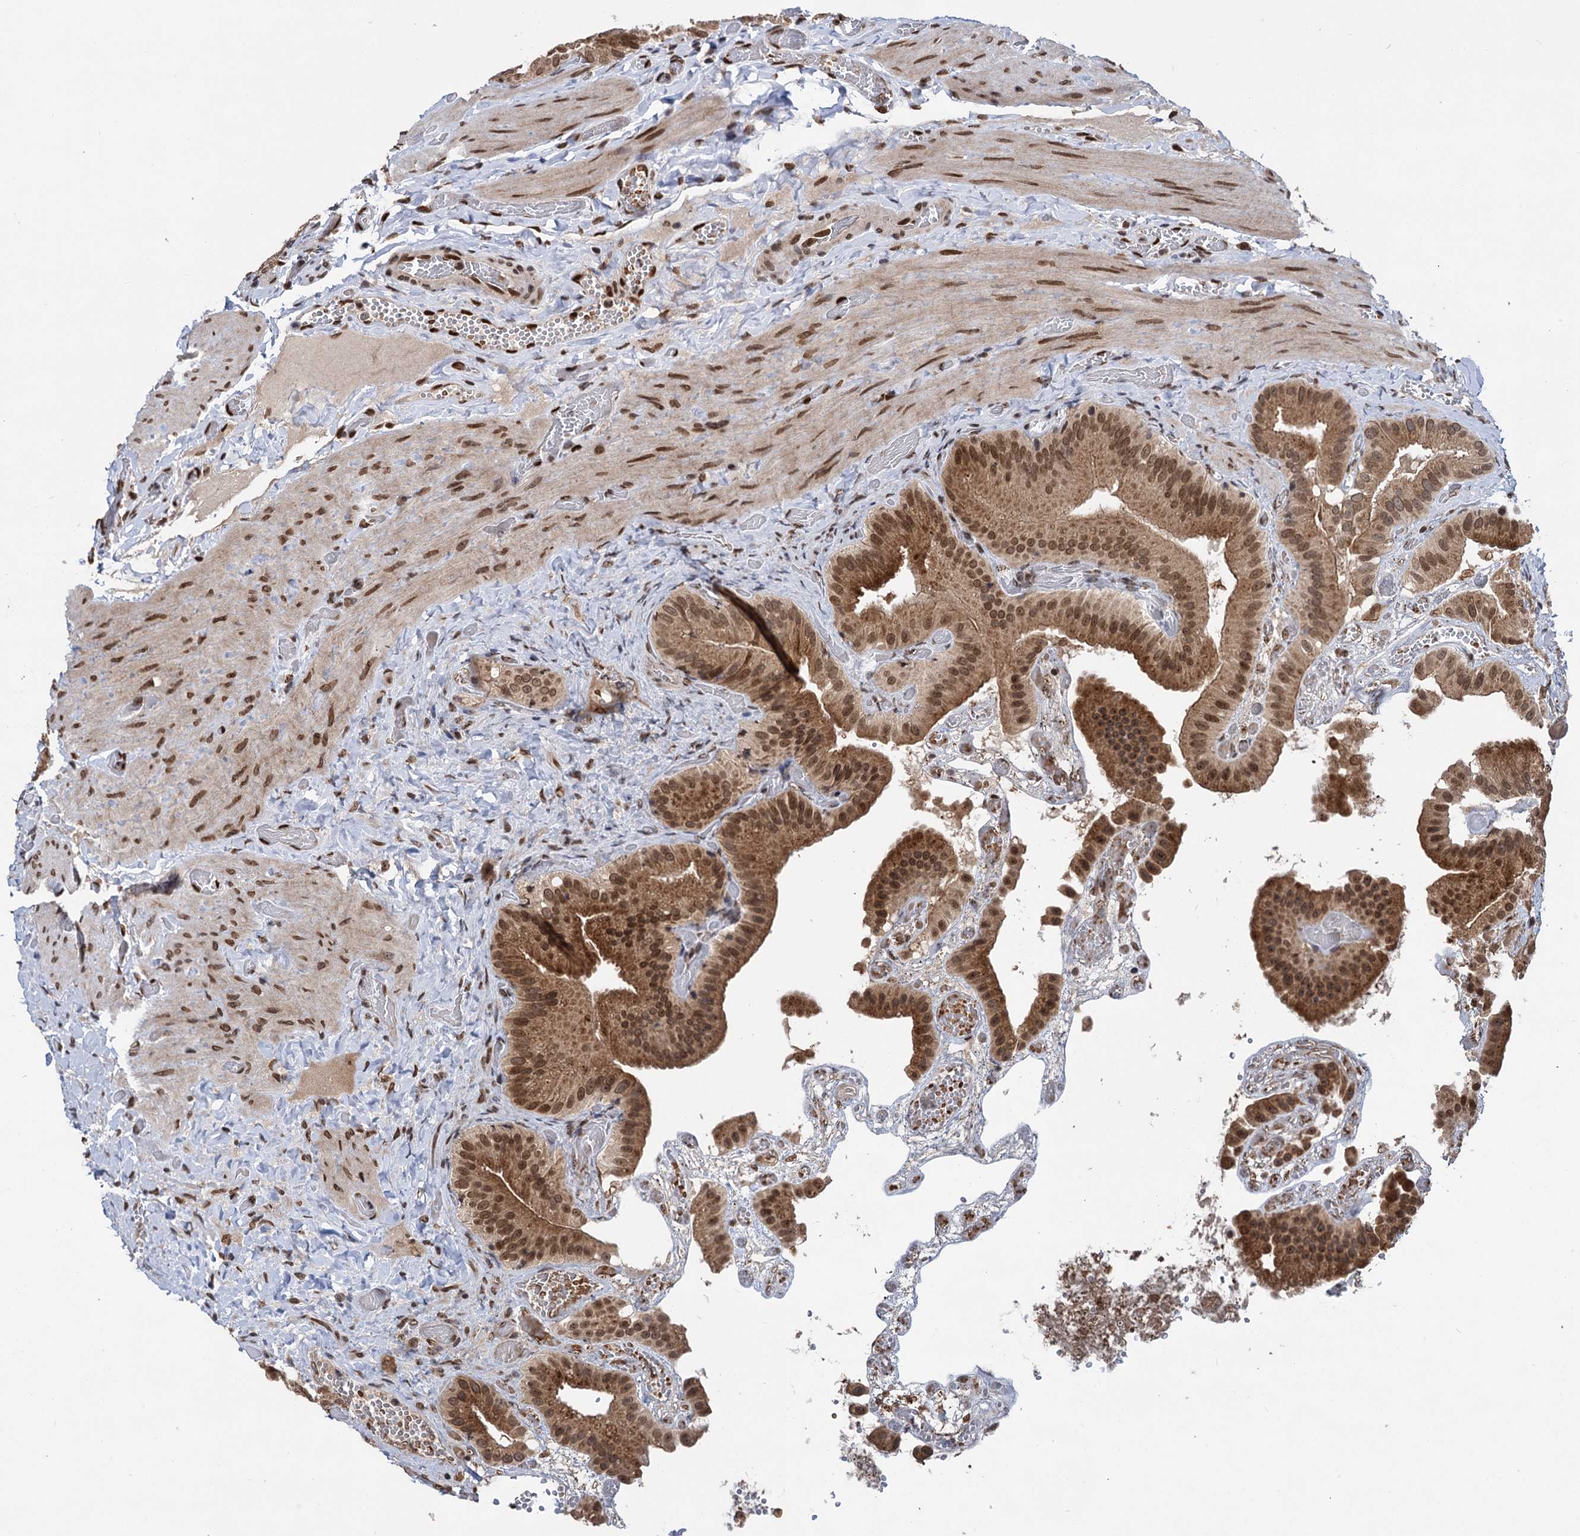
{"staining": {"intensity": "moderate", "quantity": ">75%", "location": "cytoplasmic/membranous,nuclear"}, "tissue": "gallbladder", "cell_type": "Glandular cells", "image_type": "normal", "snomed": [{"axis": "morphology", "description": "Normal tissue, NOS"}, {"axis": "topography", "description": "Gallbladder"}], "caption": "The image displays staining of unremarkable gallbladder, revealing moderate cytoplasmic/membranous,nuclear protein staining (brown color) within glandular cells. (DAB IHC, brown staining for protein, blue staining for nuclei).", "gene": "MESD", "patient": {"sex": "female", "age": 64}}